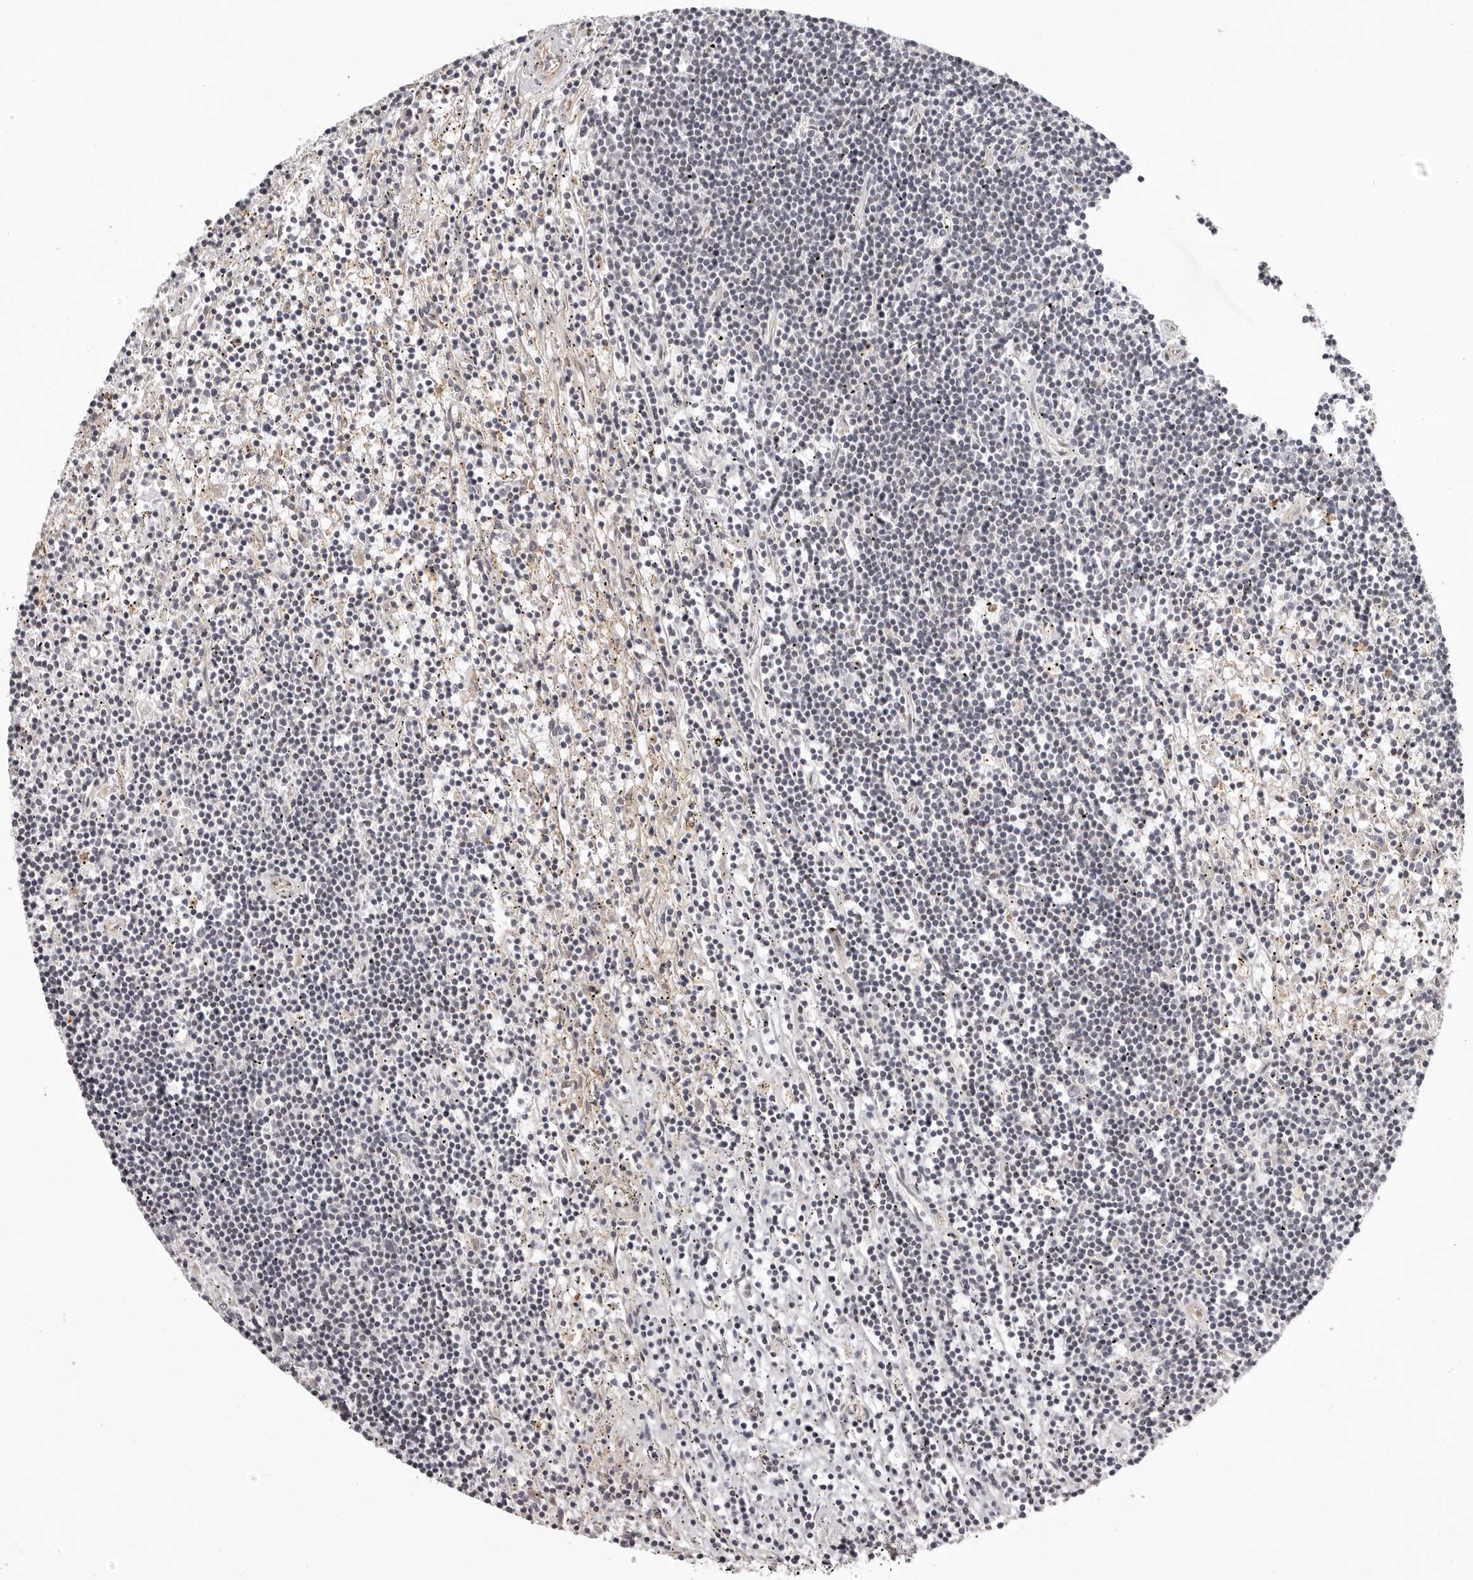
{"staining": {"intensity": "negative", "quantity": "none", "location": "none"}, "tissue": "lymphoma", "cell_type": "Tumor cells", "image_type": "cancer", "snomed": [{"axis": "morphology", "description": "Malignant lymphoma, non-Hodgkin's type, Low grade"}, {"axis": "topography", "description": "Spleen"}], "caption": "A high-resolution histopathology image shows immunohistochemistry (IHC) staining of lymphoma, which shows no significant expression in tumor cells.", "gene": "RNF2", "patient": {"sex": "male", "age": 76}}